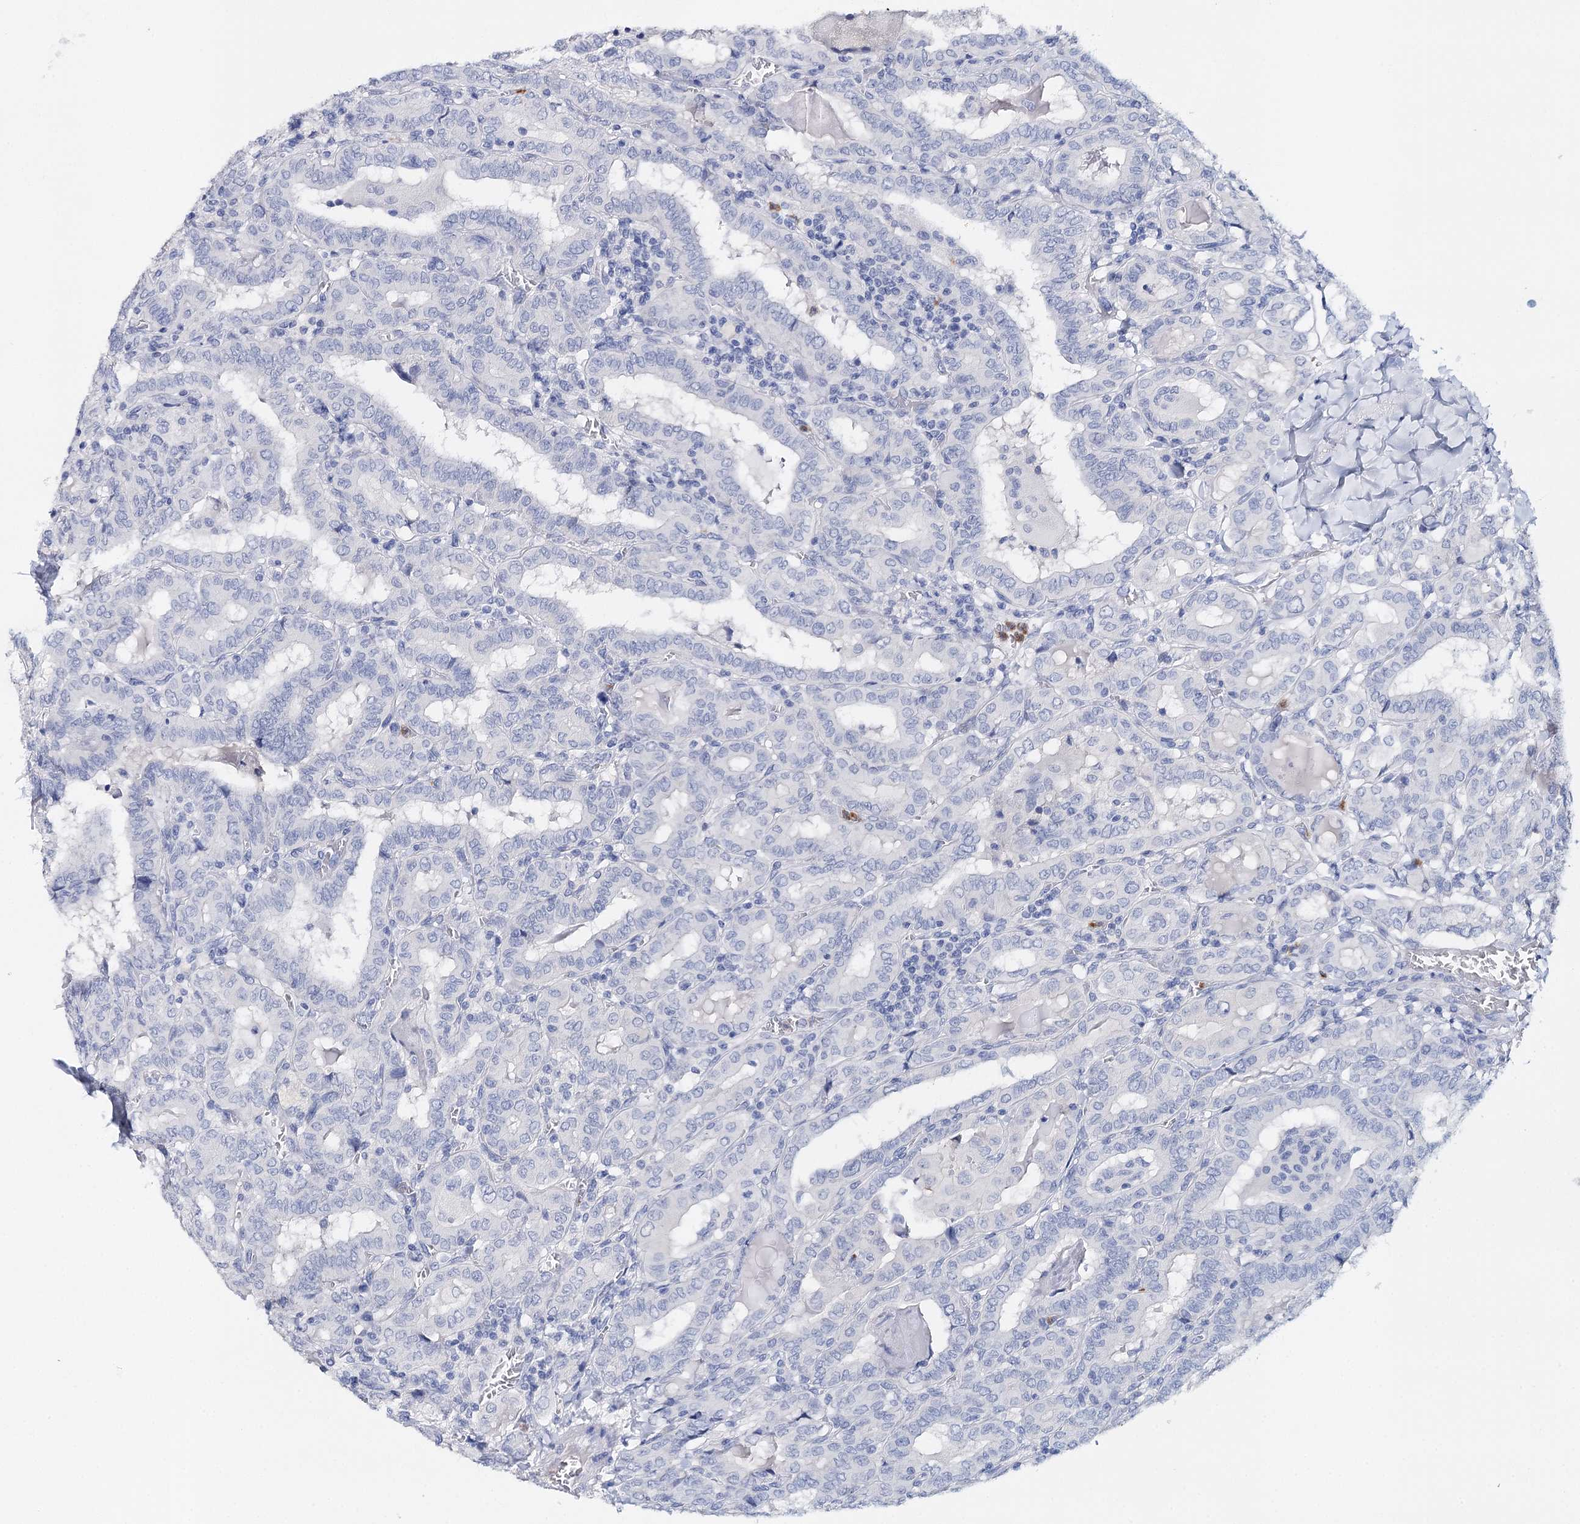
{"staining": {"intensity": "negative", "quantity": "none", "location": "none"}, "tissue": "thyroid cancer", "cell_type": "Tumor cells", "image_type": "cancer", "snomed": [{"axis": "morphology", "description": "Papillary adenocarcinoma, NOS"}, {"axis": "topography", "description": "Thyroid gland"}], "caption": "This is a image of immunohistochemistry staining of papillary adenocarcinoma (thyroid), which shows no expression in tumor cells.", "gene": "CEACAM8", "patient": {"sex": "female", "age": 72}}